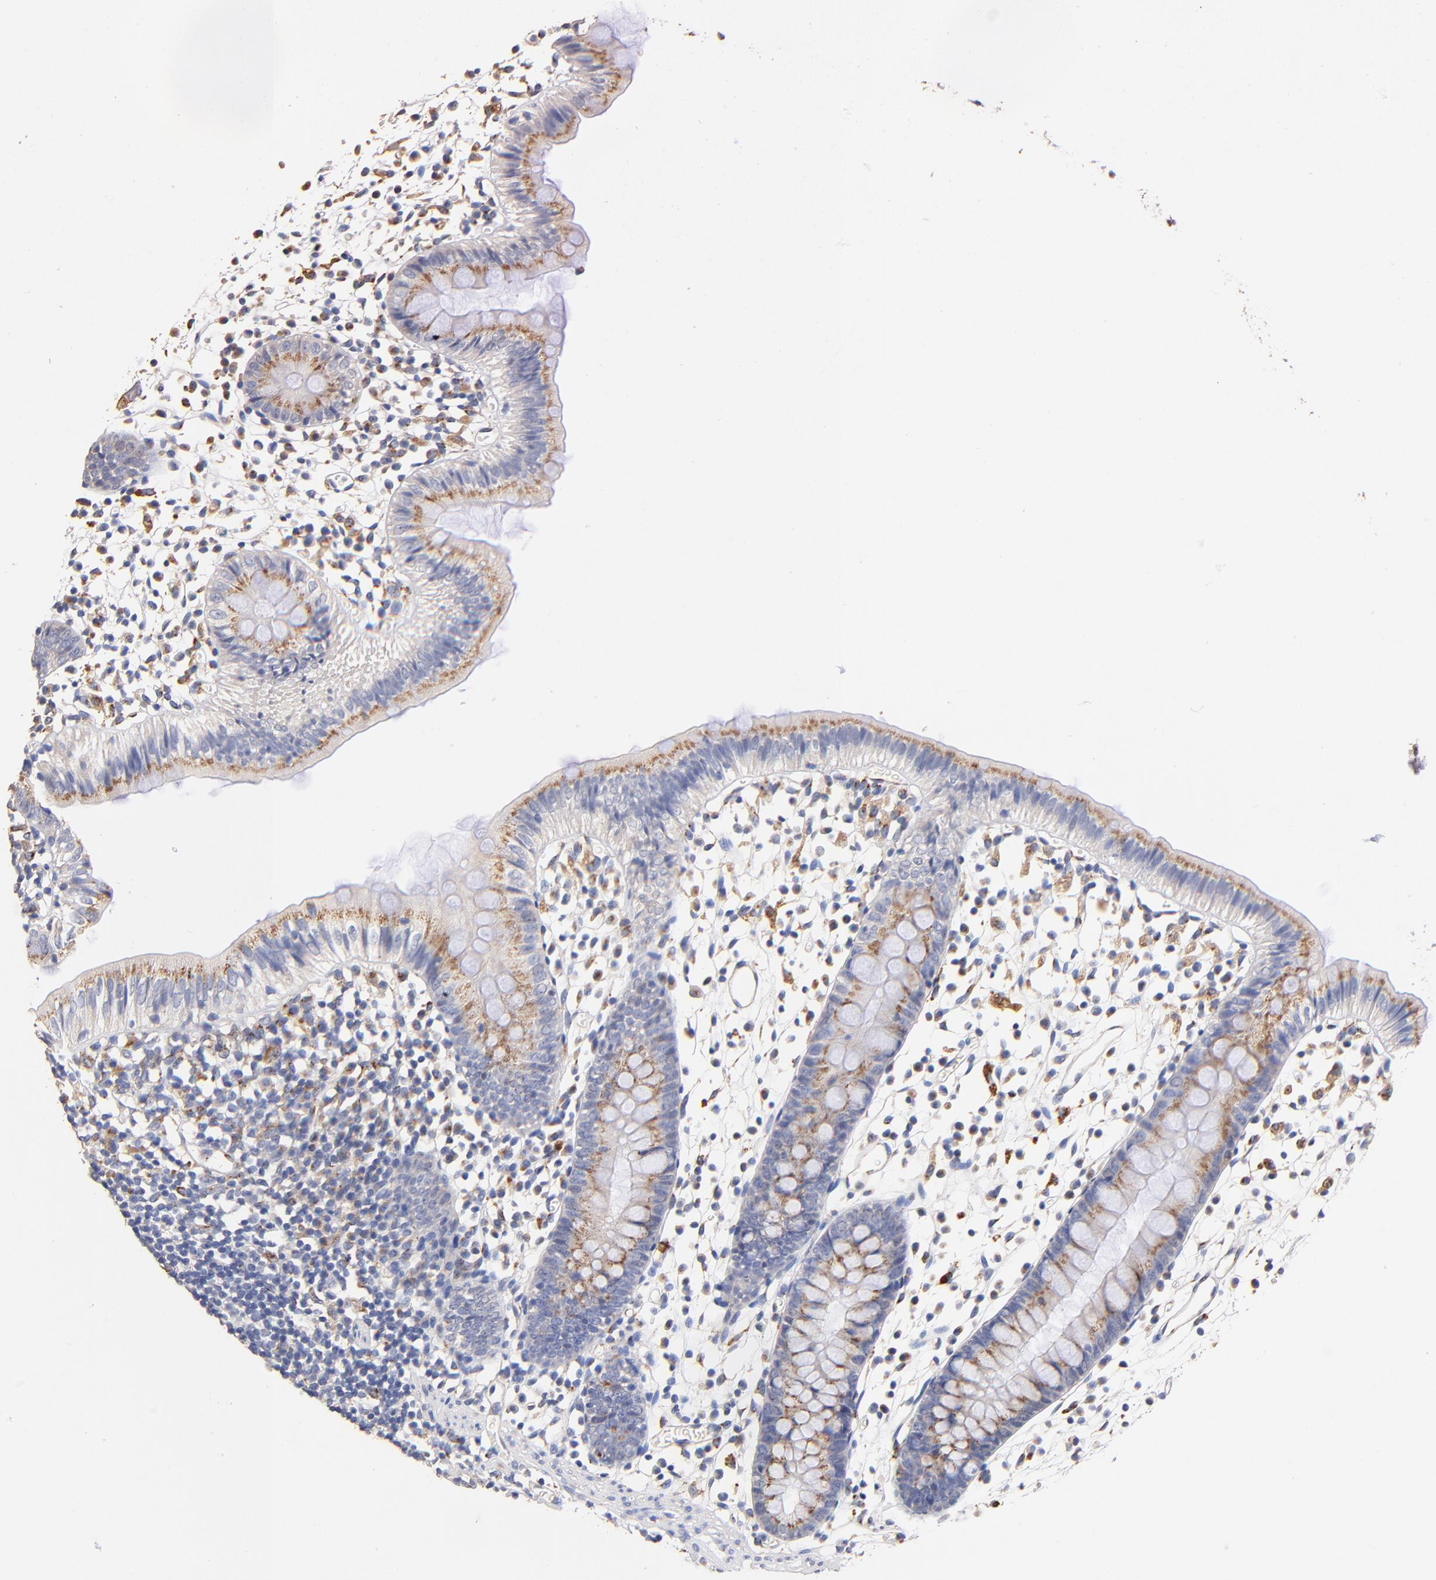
{"staining": {"intensity": "weak", "quantity": "25%-75%", "location": "cytoplasmic/membranous"}, "tissue": "colon", "cell_type": "Endothelial cells", "image_type": "normal", "snomed": [{"axis": "morphology", "description": "Normal tissue, NOS"}, {"axis": "topography", "description": "Colon"}], "caption": "IHC histopathology image of normal colon: colon stained using IHC shows low levels of weak protein expression localized specifically in the cytoplasmic/membranous of endothelial cells, appearing as a cytoplasmic/membranous brown color.", "gene": "FMNL3", "patient": {"sex": "male", "age": 14}}